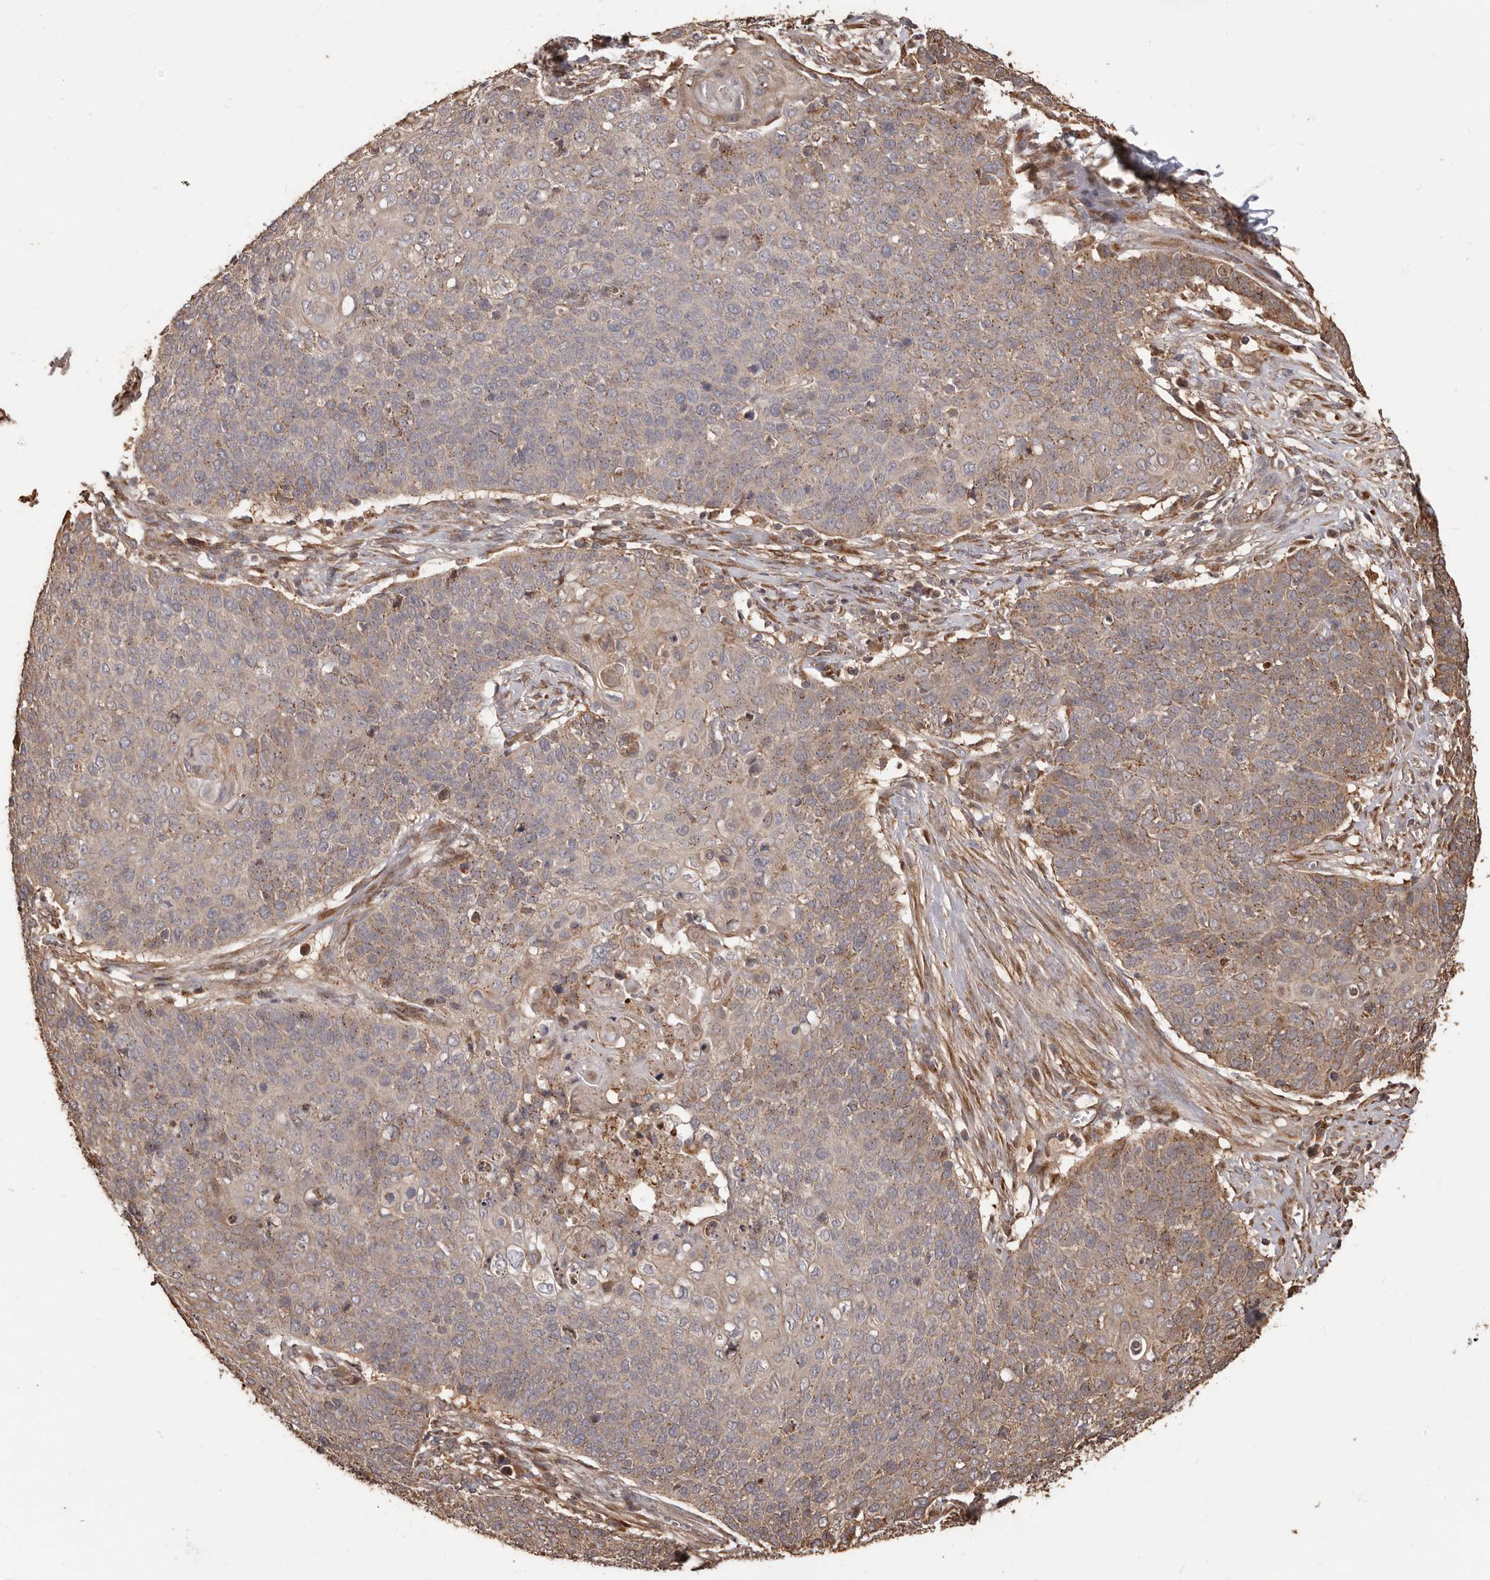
{"staining": {"intensity": "weak", "quantity": "25%-75%", "location": "cytoplasmic/membranous"}, "tissue": "cervical cancer", "cell_type": "Tumor cells", "image_type": "cancer", "snomed": [{"axis": "morphology", "description": "Squamous cell carcinoma, NOS"}, {"axis": "topography", "description": "Cervix"}], "caption": "Squamous cell carcinoma (cervical) tissue exhibits weak cytoplasmic/membranous staining in approximately 25%-75% of tumor cells, visualized by immunohistochemistry.", "gene": "MTO1", "patient": {"sex": "female", "age": 39}}